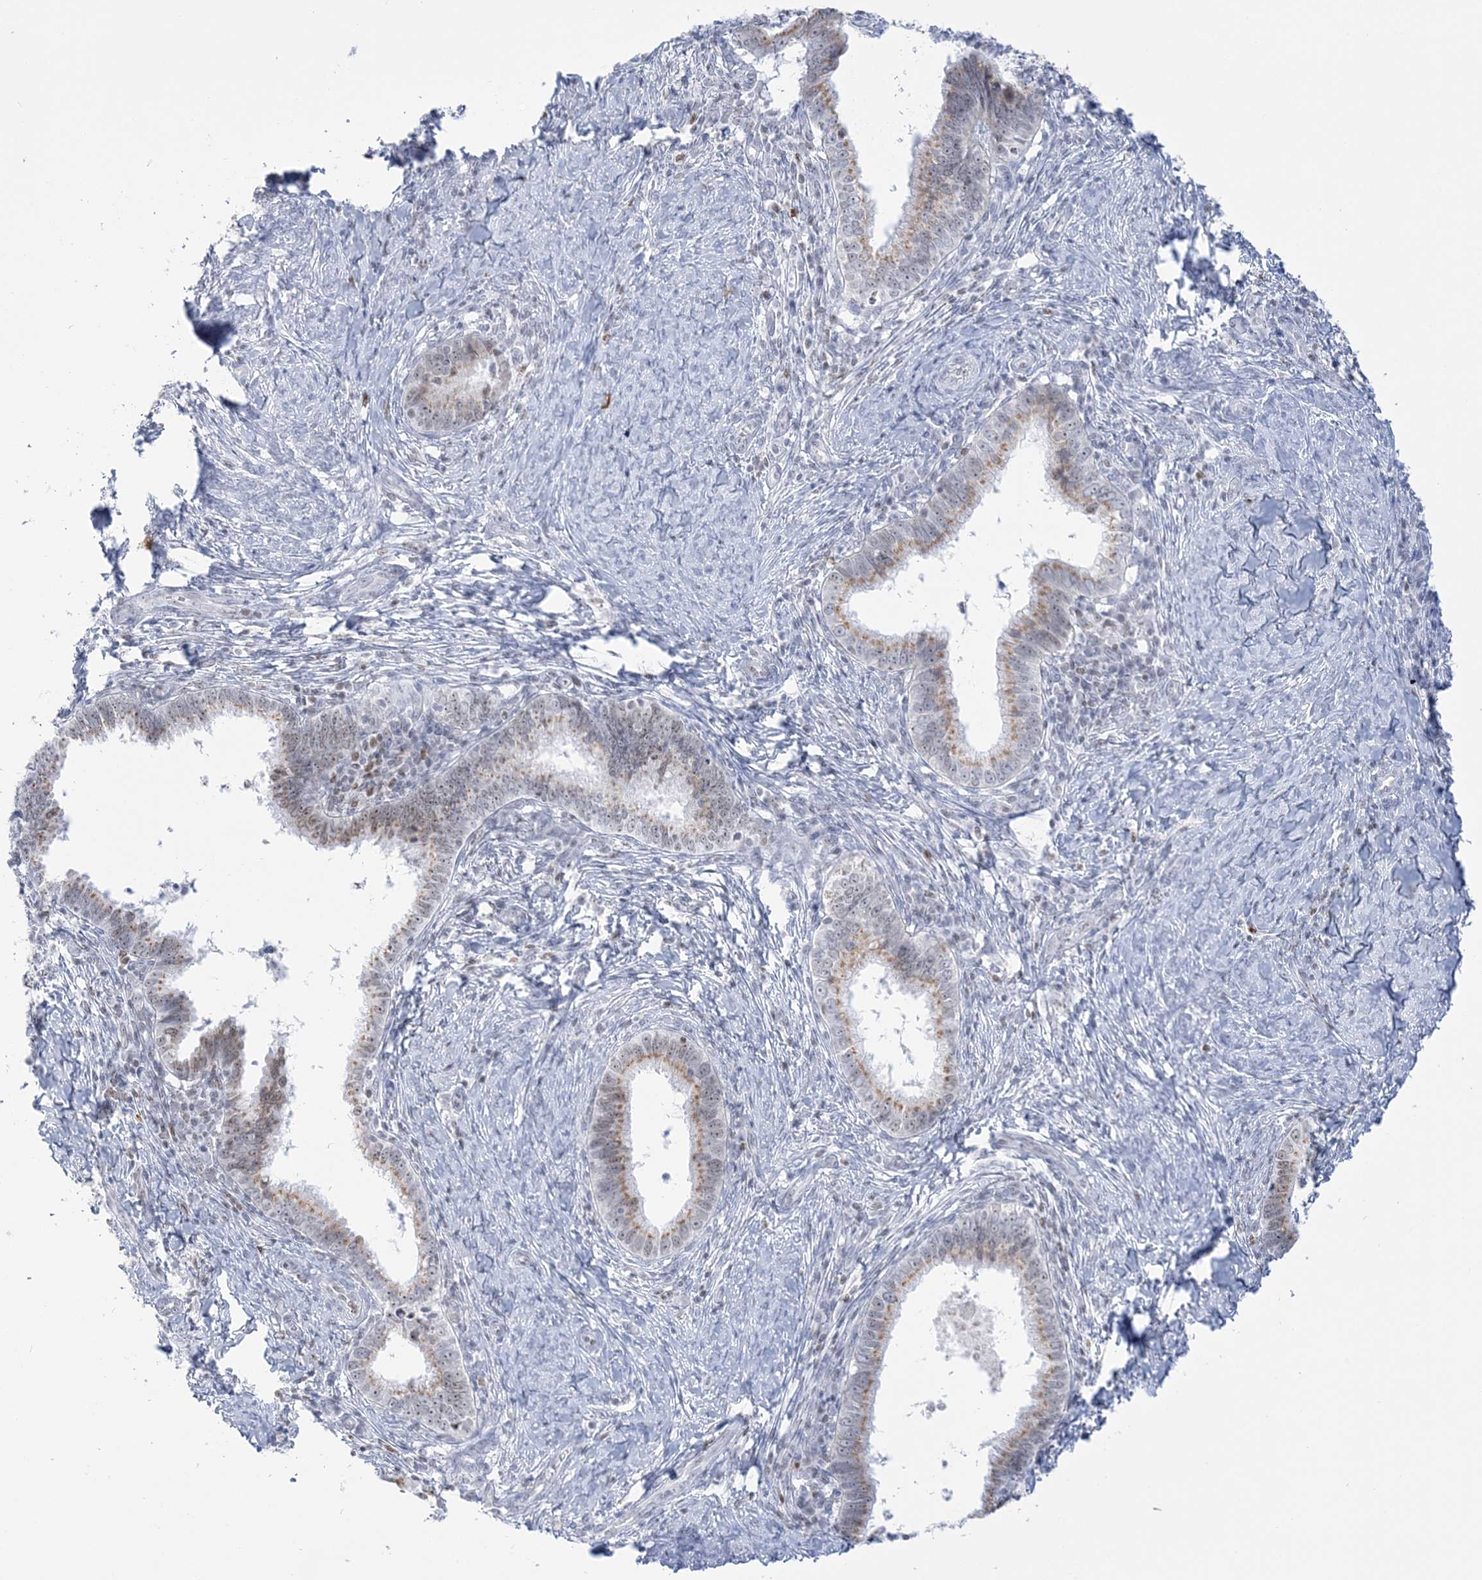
{"staining": {"intensity": "weak", "quantity": ">75%", "location": "cytoplasmic/membranous"}, "tissue": "cervical cancer", "cell_type": "Tumor cells", "image_type": "cancer", "snomed": [{"axis": "morphology", "description": "Adenocarcinoma, NOS"}, {"axis": "topography", "description": "Cervix"}], "caption": "Immunohistochemical staining of cervical adenocarcinoma reveals weak cytoplasmic/membranous protein positivity in approximately >75% of tumor cells.", "gene": "DDX21", "patient": {"sex": "female", "age": 36}}